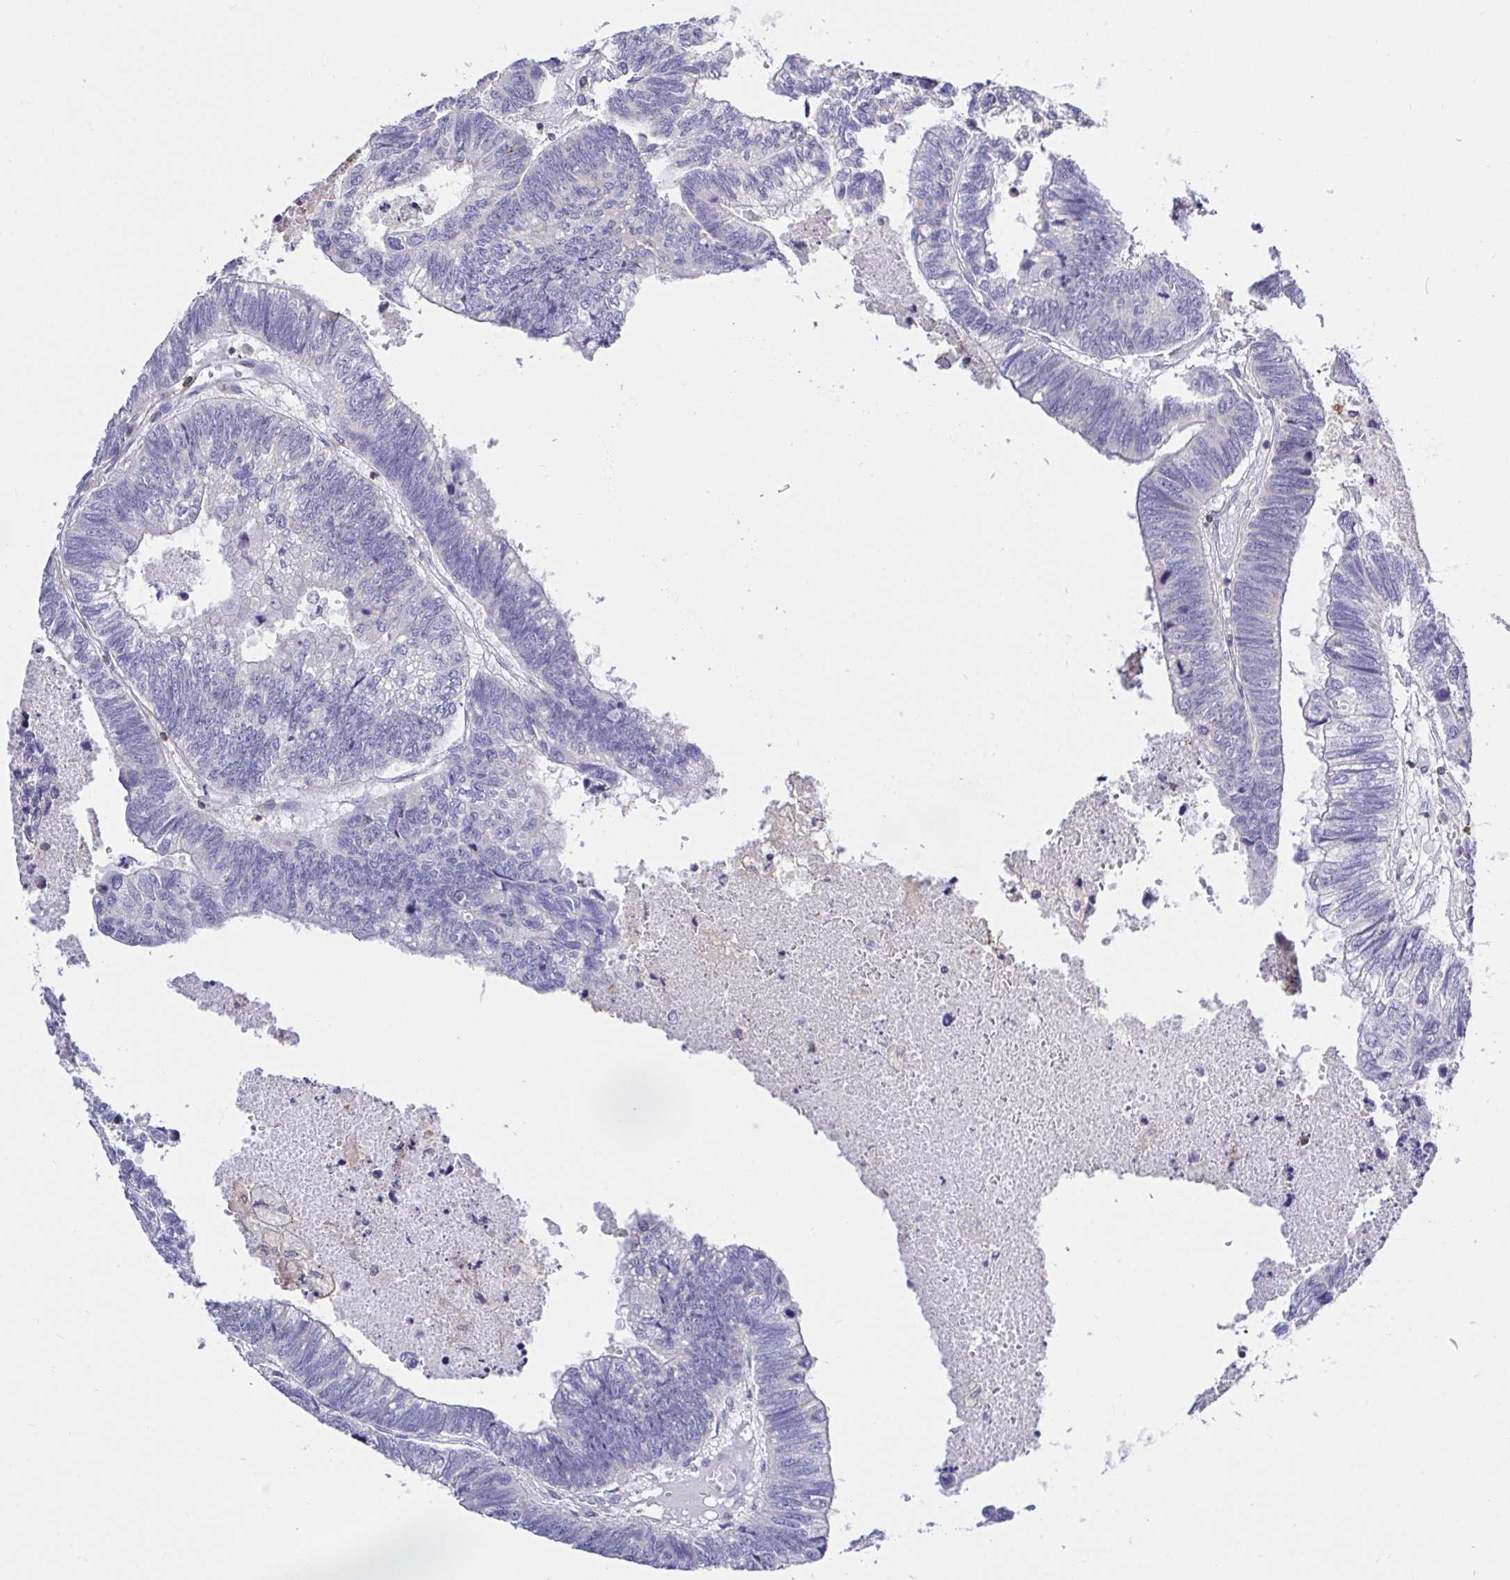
{"staining": {"intensity": "negative", "quantity": "none", "location": "none"}, "tissue": "colorectal cancer", "cell_type": "Tumor cells", "image_type": "cancer", "snomed": [{"axis": "morphology", "description": "Adenocarcinoma, NOS"}, {"axis": "topography", "description": "Colon"}], "caption": "Colorectal adenocarcinoma stained for a protein using immunohistochemistry (IHC) demonstrates no expression tumor cells.", "gene": "SKAP1", "patient": {"sex": "male", "age": 62}}